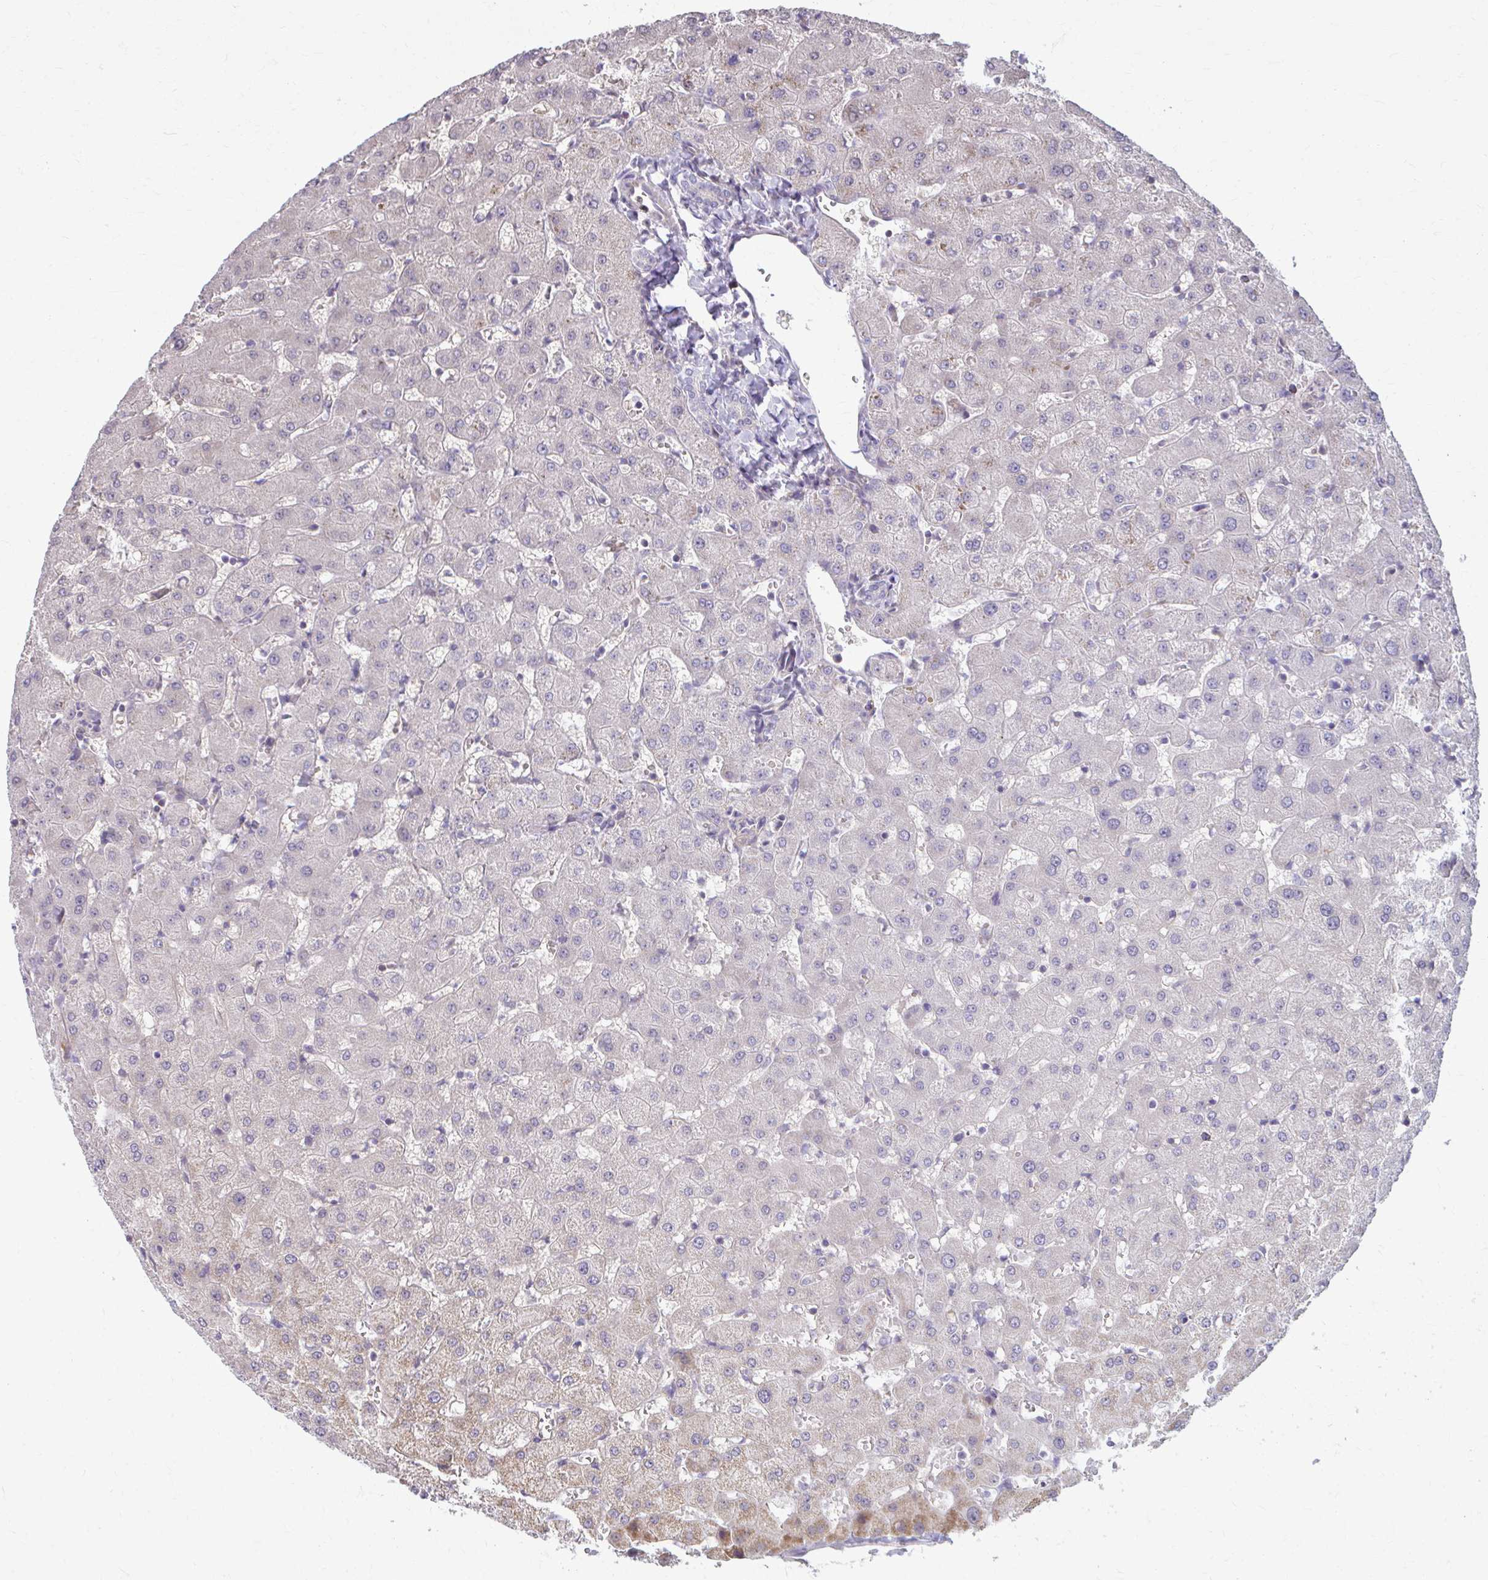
{"staining": {"intensity": "negative", "quantity": "none", "location": "none"}, "tissue": "liver", "cell_type": "Cholangiocytes", "image_type": "normal", "snomed": [{"axis": "morphology", "description": "Normal tissue, NOS"}, {"axis": "topography", "description": "Liver"}], "caption": "High power microscopy micrograph of an IHC image of normal liver, revealing no significant expression in cholangiocytes.", "gene": "MAF1", "patient": {"sex": "female", "age": 63}}